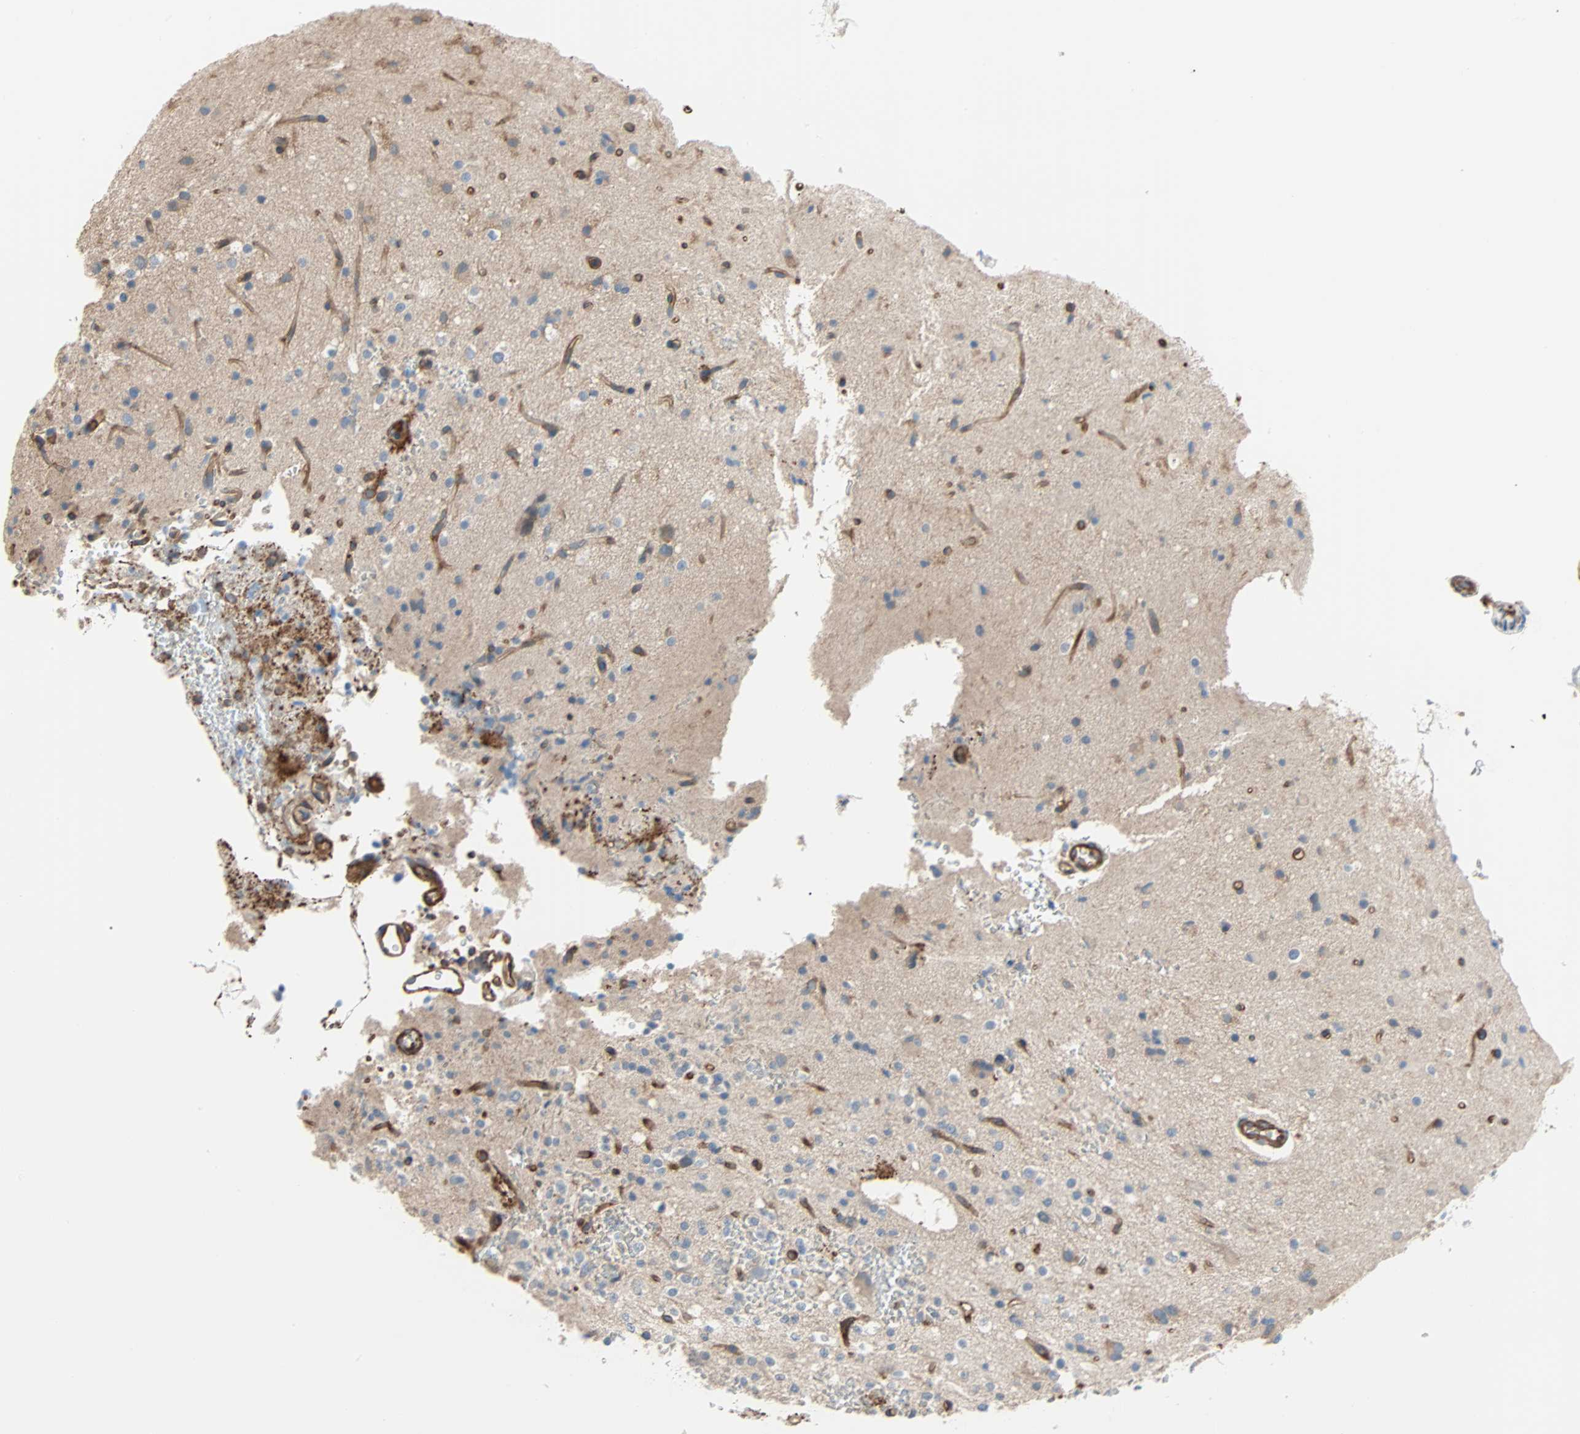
{"staining": {"intensity": "negative", "quantity": "none", "location": "none"}, "tissue": "glioma", "cell_type": "Tumor cells", "image_type": "cancer", "snomed": [{"axis": "morphology", "description": "Glioma, malignant, High grade"}, {"axis": "topography", "description": "Brain"}], "caption": "Human glioma stained for a protein using immunohistochemistry displays no positivity in tumor cells.", "gene": "GALNT10", "patient": {"sex": "male", "age": 47}}